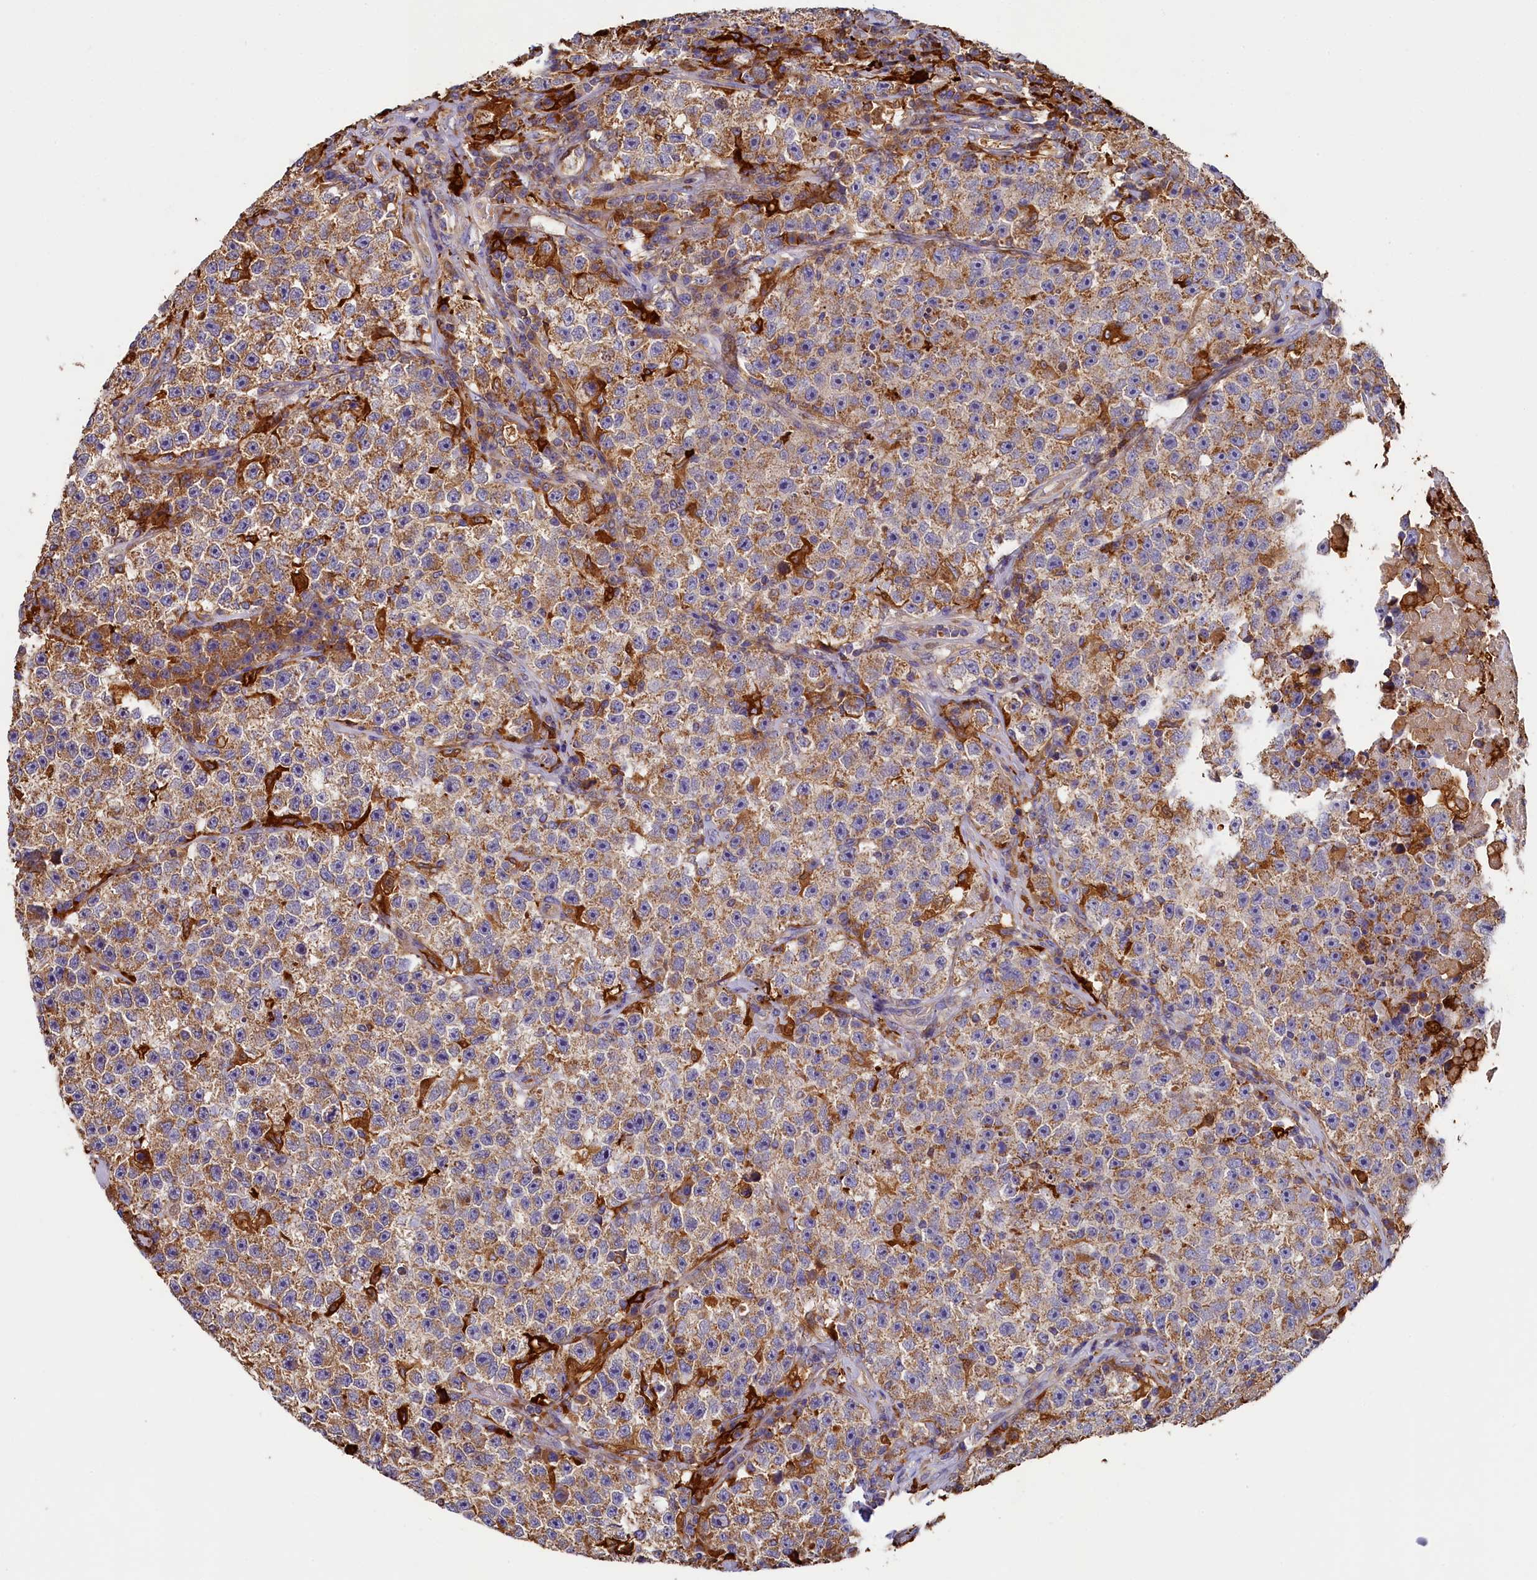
{"staining": {"intensity": "moderate", "quantity": ">75%", "location": "cytoplasmic/membranous"}, "tissue": "testis cancer", "cell_type": "Tumor cells", "image_type": "cancer", "snomed": [{"axis": "morphology", "description": "Seminoma, NOS"}, {"axis": "topography", "description": "Testis"}], "caption": "Testis cancer (seminoma) stained for a protein (brown) reveals moderate cytoplasmic/membranous positive positivity in approximately >75% of tumor cells.", "gene": "SEC31B", "patient": {"sex": "male", "age": 22}}